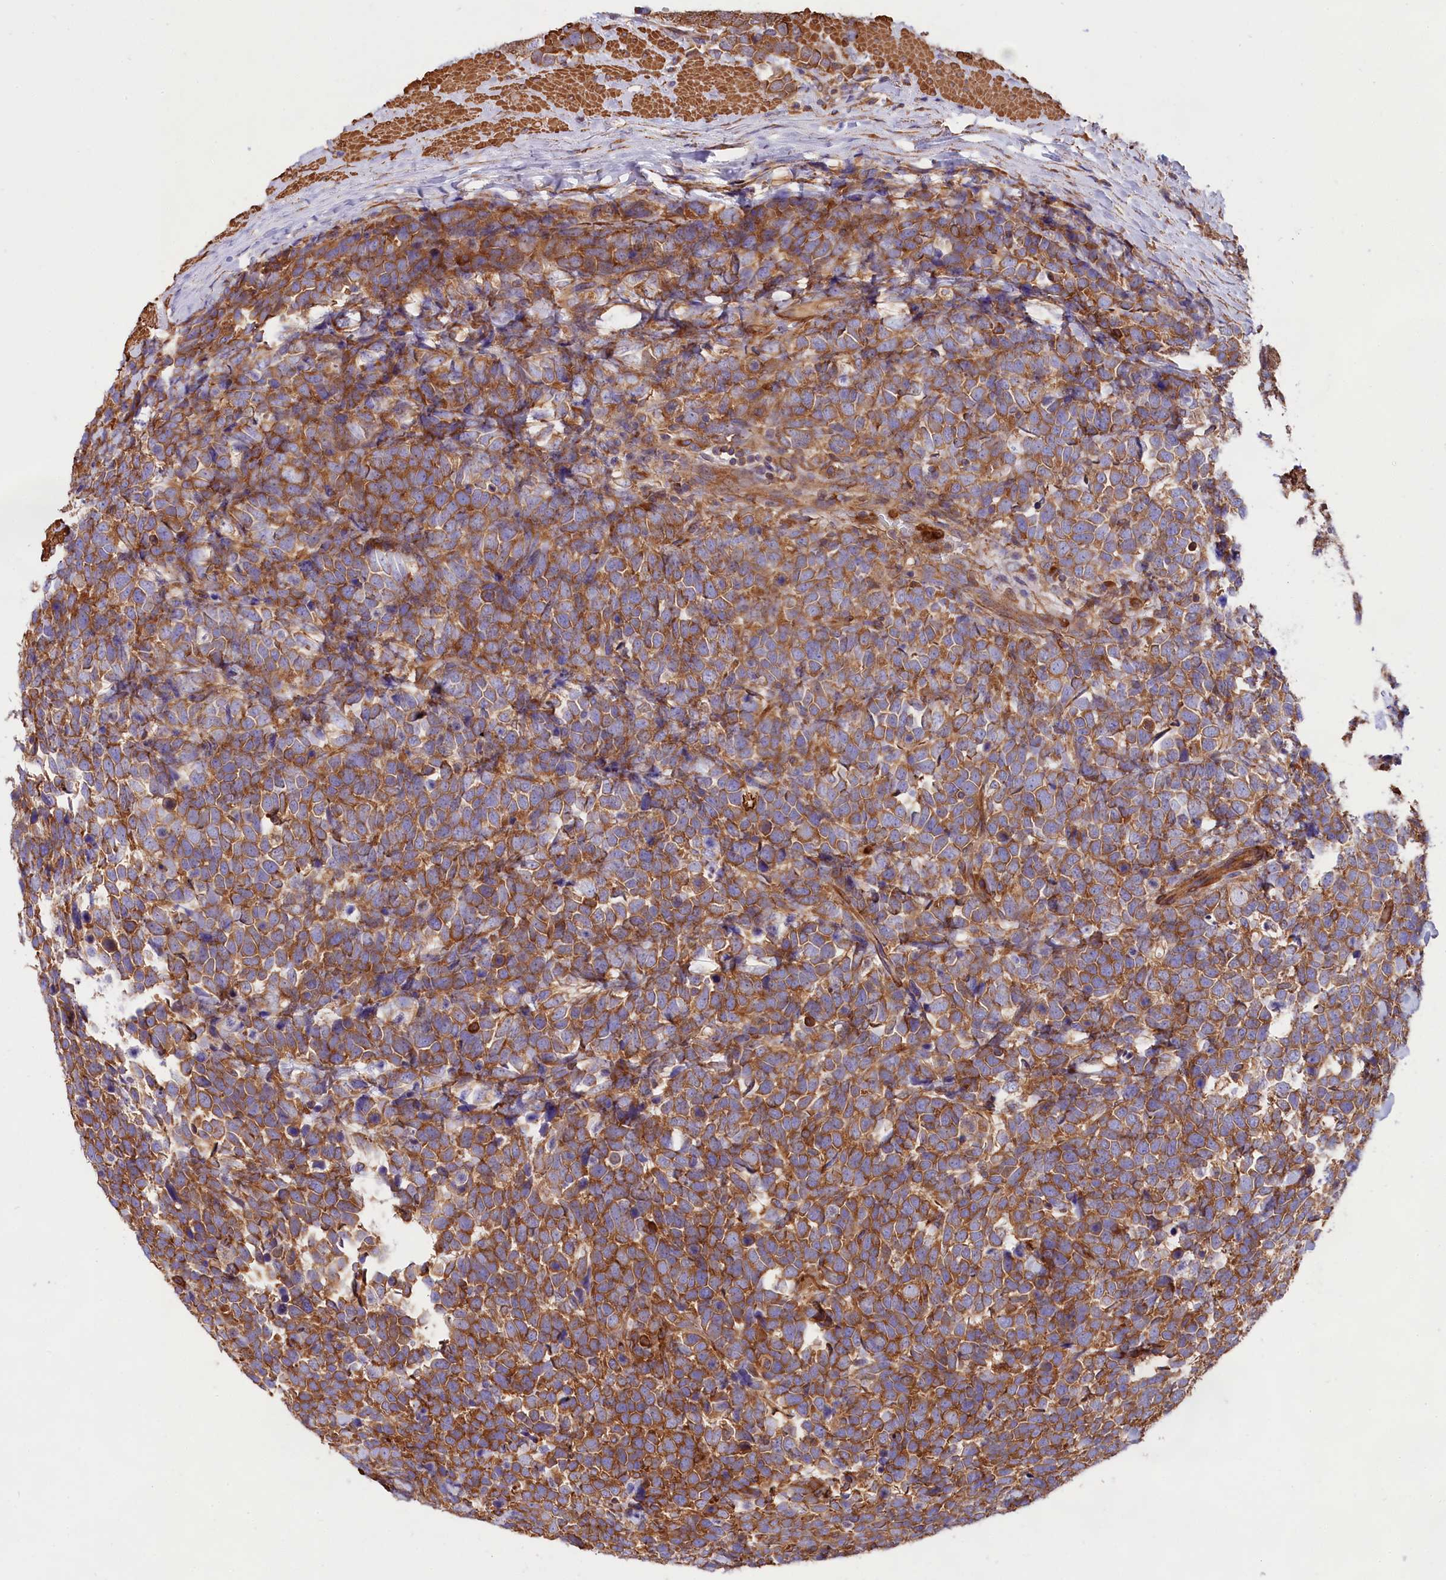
{"staining": {"intensity": "moderate", "quantity": ">75%", "location": "cytoplasmic/membranous"}, "tissue": "urothelial cancer", "cell_type": "Tumor cells", "image_type": "cancer", "snomed": [{"axis": "morphology", "description": "Urothelial carcinoma, High grade"}, {"axis": "topography", "description": "Urinary bladder"}], "caption": "An IHC histopathology image of neoplastic tissue is shown. Protein staining in brown highlights moderate cytoplasmic/membranous positivity in urothelial cancer within tumor cells. (DAB (3,3'-diaminobenzidine) = brown stain, brightfield microscopy at high magnification).", "gene": "GYS1", "patient": {"sex": "female", "age": 82}}